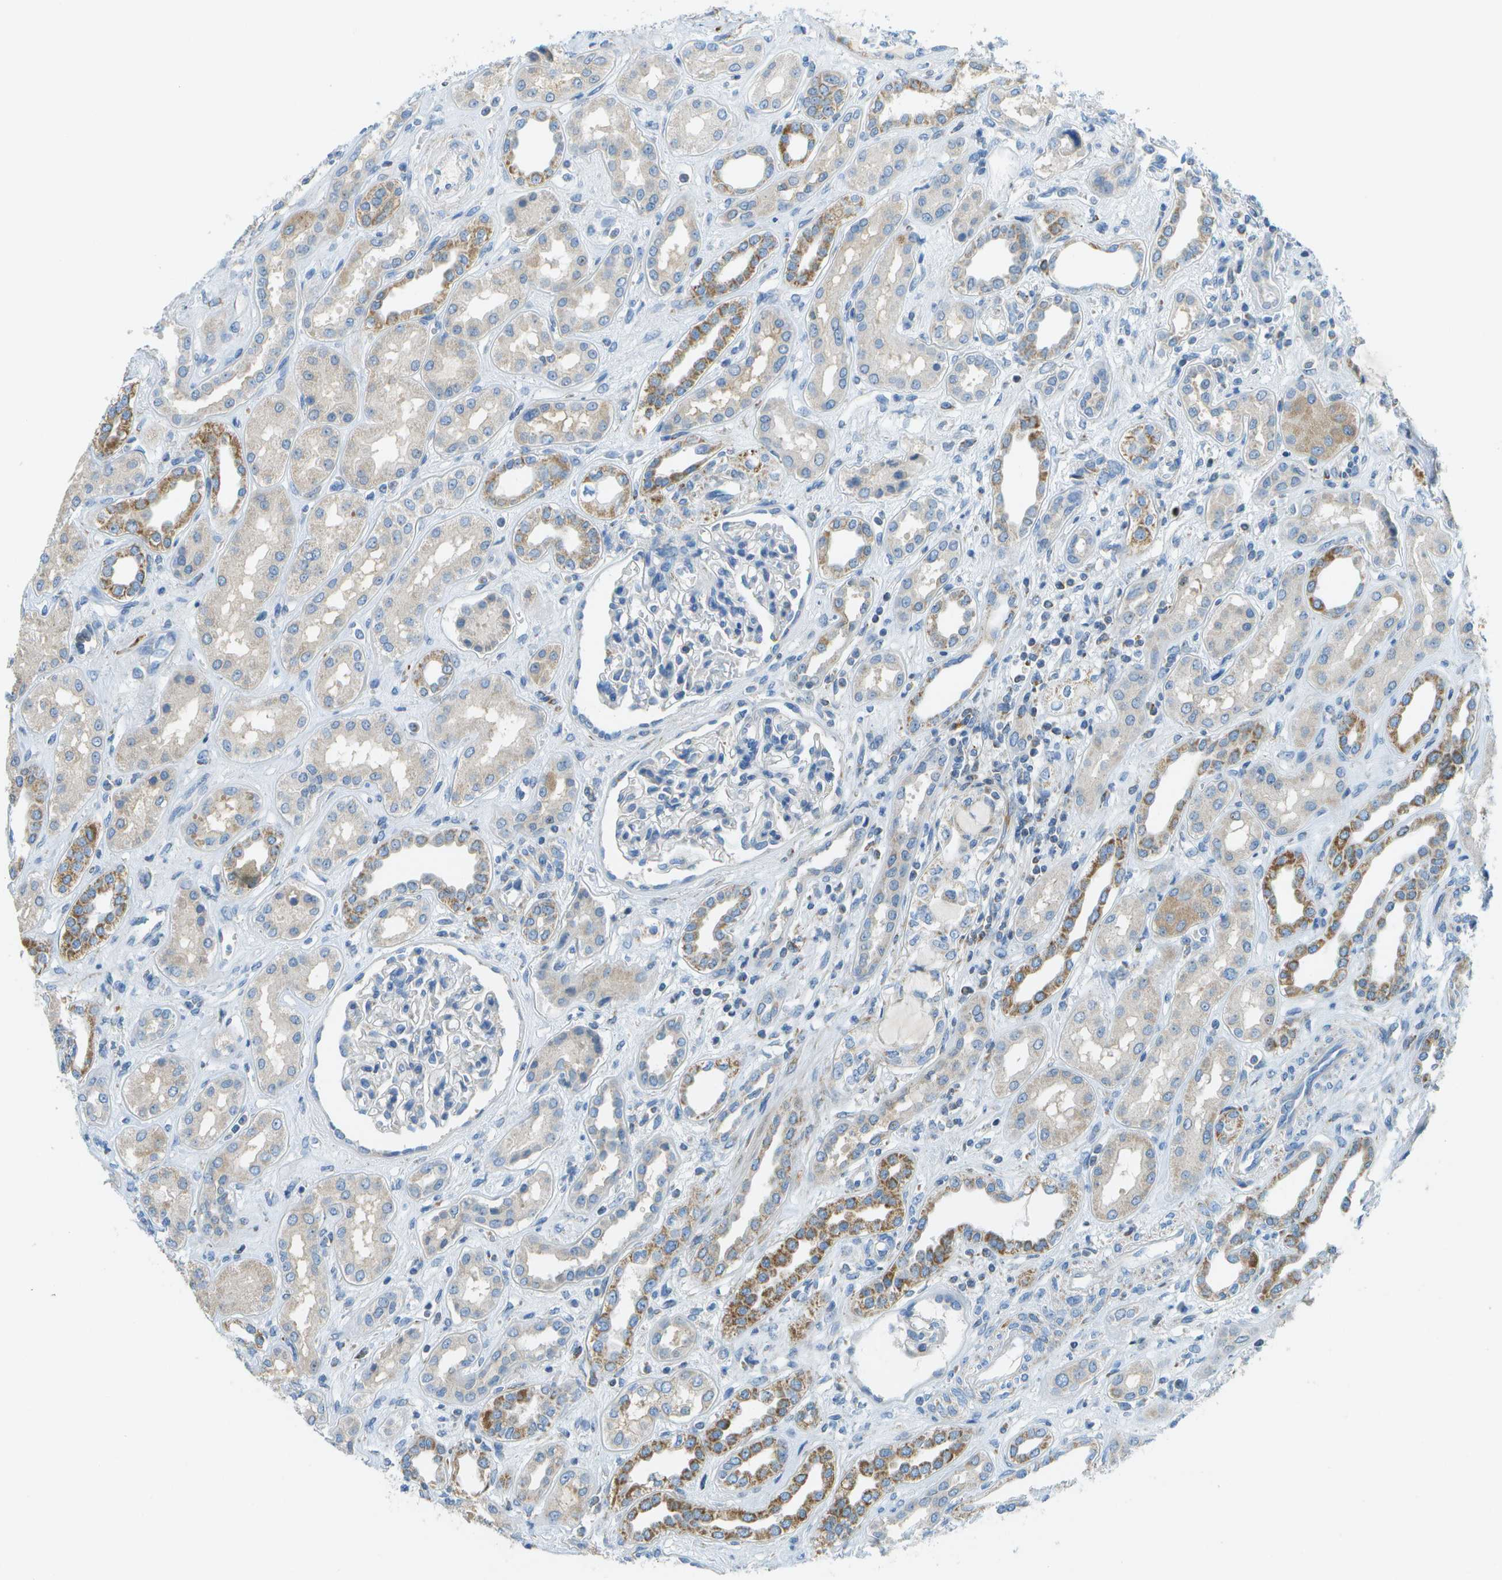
{"staining": {"intensity": "negative", "quantity": "none", "location": "none"}, "tissue": "kidney", "cell_type": "Cells in glomeruli", "image_type": "normal", "snomed": [{"axis": "morphology", "description": "Normal tissue, NOS"}, {"axis": "topography", "description": "Kidney"}], "caption": "DAB (3,3'-diaminobenzidine) immunohistochemical staining of normal kidney reveals no significant positivity in cells in glomeruli. (DAB immunohistochemistry, high magnification).", "gene": "PTGIS", "patient": {"sex": "male", "age": 59}}